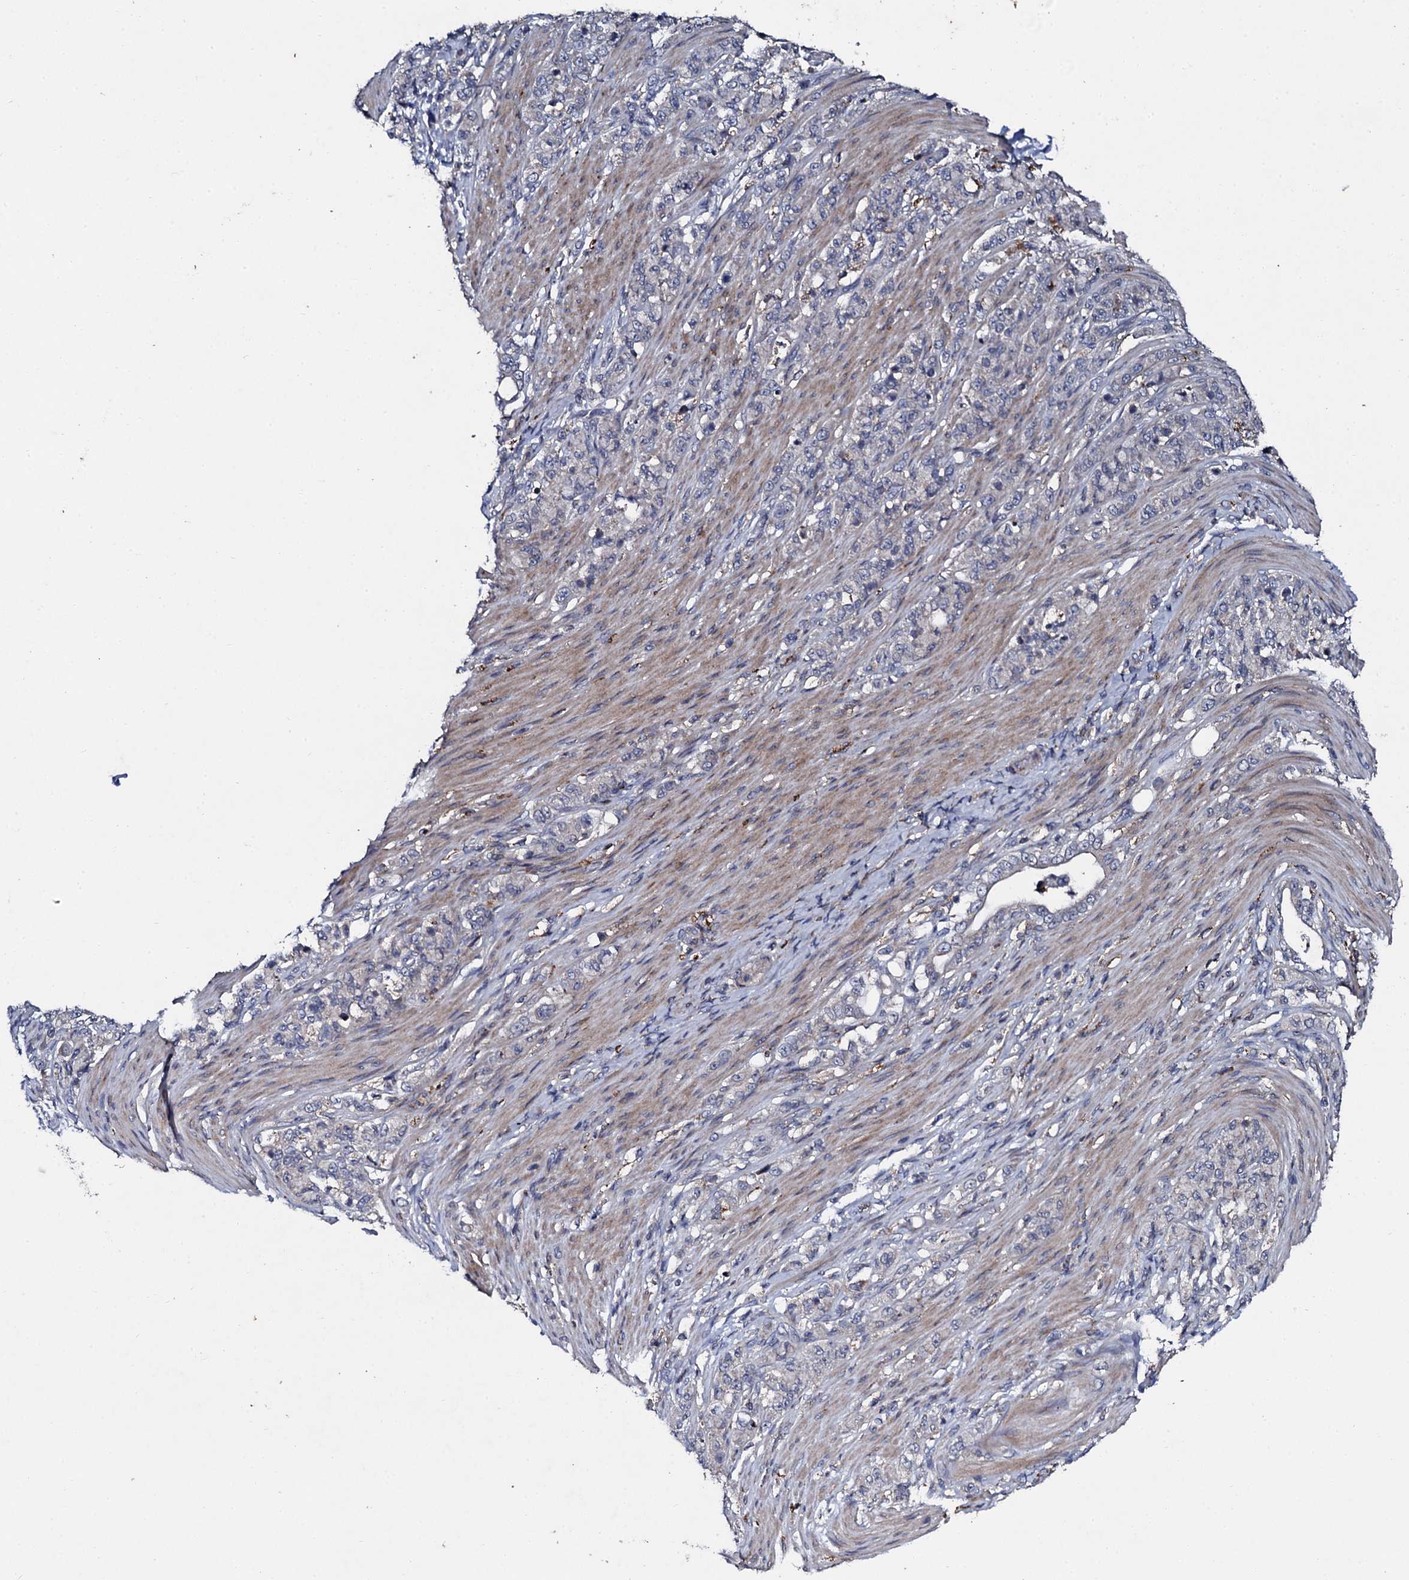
{"staining": {"intensity": "negative", "quantity": "none", "location": "none"}, "tissue": "stomach cancer", "cell_type": "Tumor cells", "image_type": "cancer", "snomed": [{"axis": "morphology", "description": "Adenocarcinoma, NOS"}, {"axis": "topography", "description": "Stomach"}], "caption": "Immunohistochemistry photomicrograph of stomach cancer stained for a protein (brown), which exhibits no expression in tumor cells.", "gene": "LRRC28", "patient": {"sex": "female", "age": 79}}